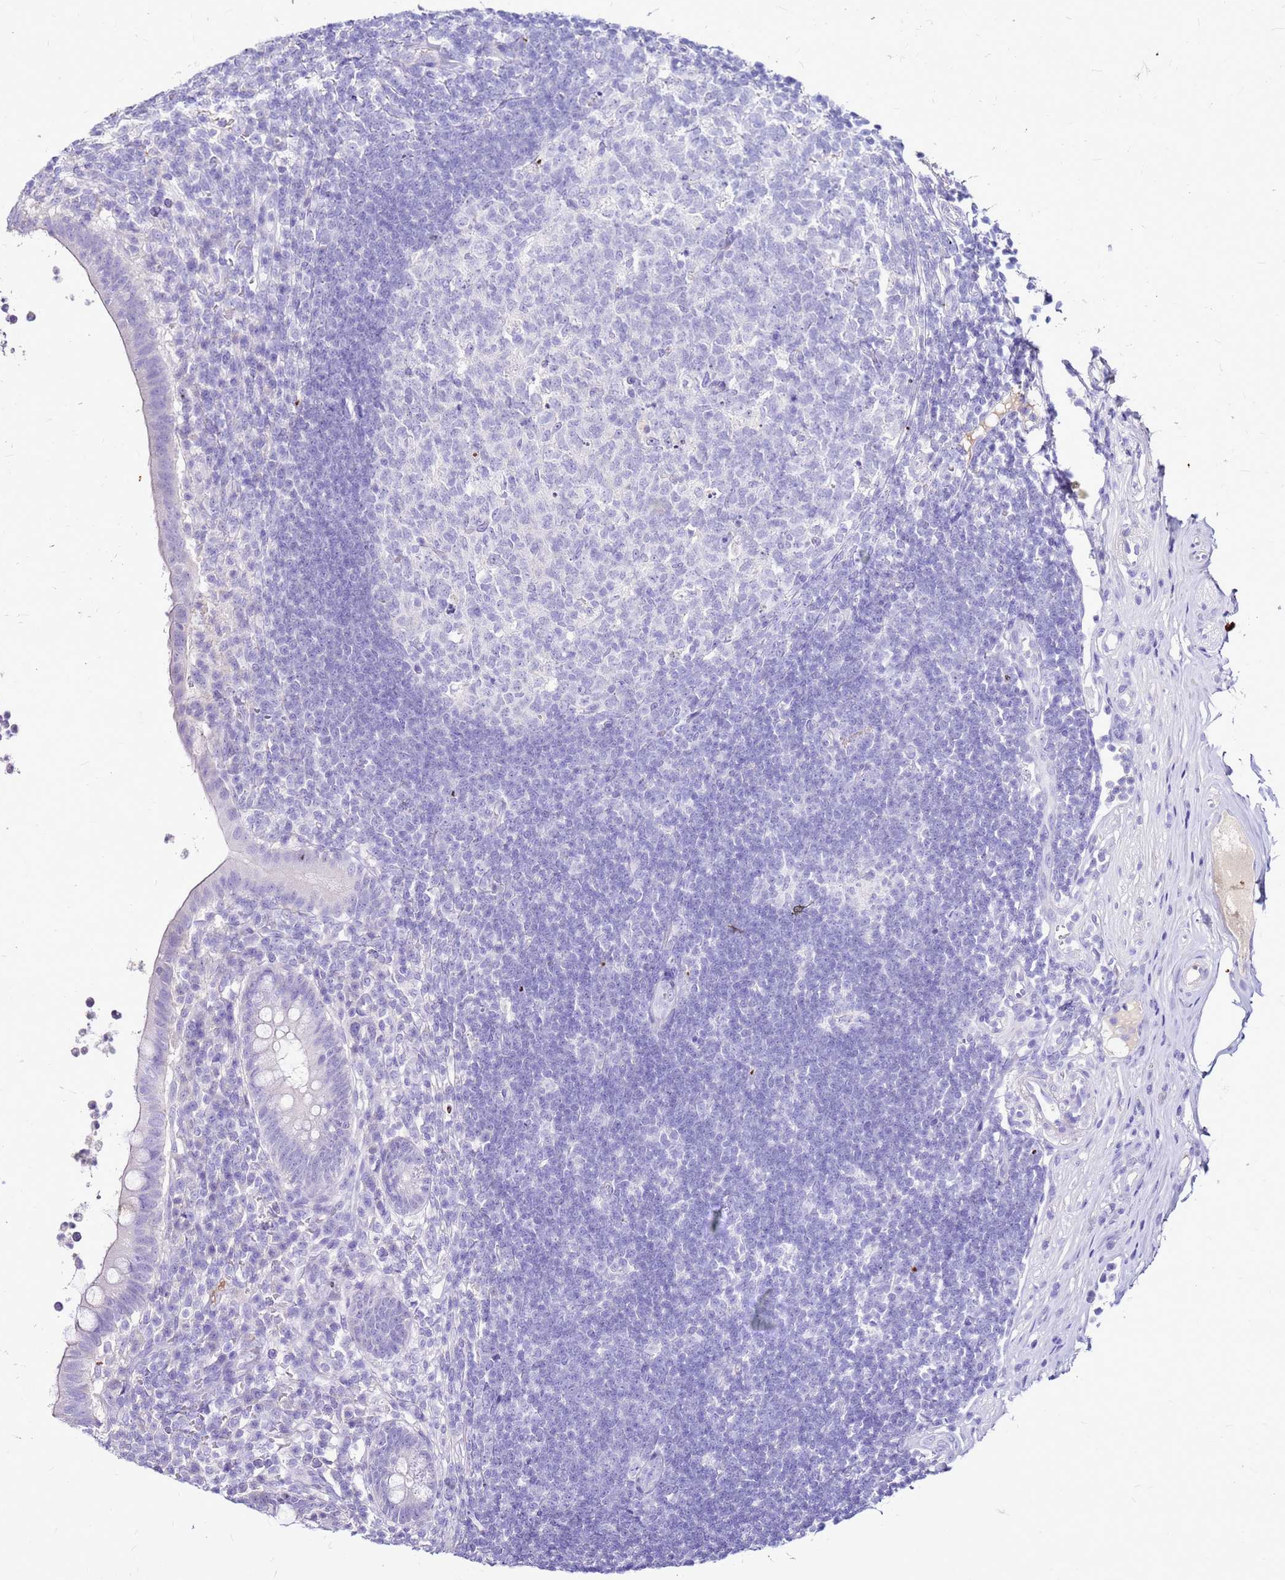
{"staining": {"intensity": "negative", "quantity": "none", "location": "none"}, "tissue": "appendix", "cell_type": "Glandular cells", "image_type": "normal", "snomed": [{"axis": "morphology", "description": "Normal tissue, NOS"}, {"axis": "topography", "description": "Appendix"}], "caption": "Appendix was stained to show a protein in brown. There is no significant expression in glandular cells. (Stains: DAB immunohistochemistry with hematoxylin counter stain, Microscopy: brightfield microscopy at high magnification).", "gene": "DCDC2B", "patient": {"sex": "female", "age": 56}}